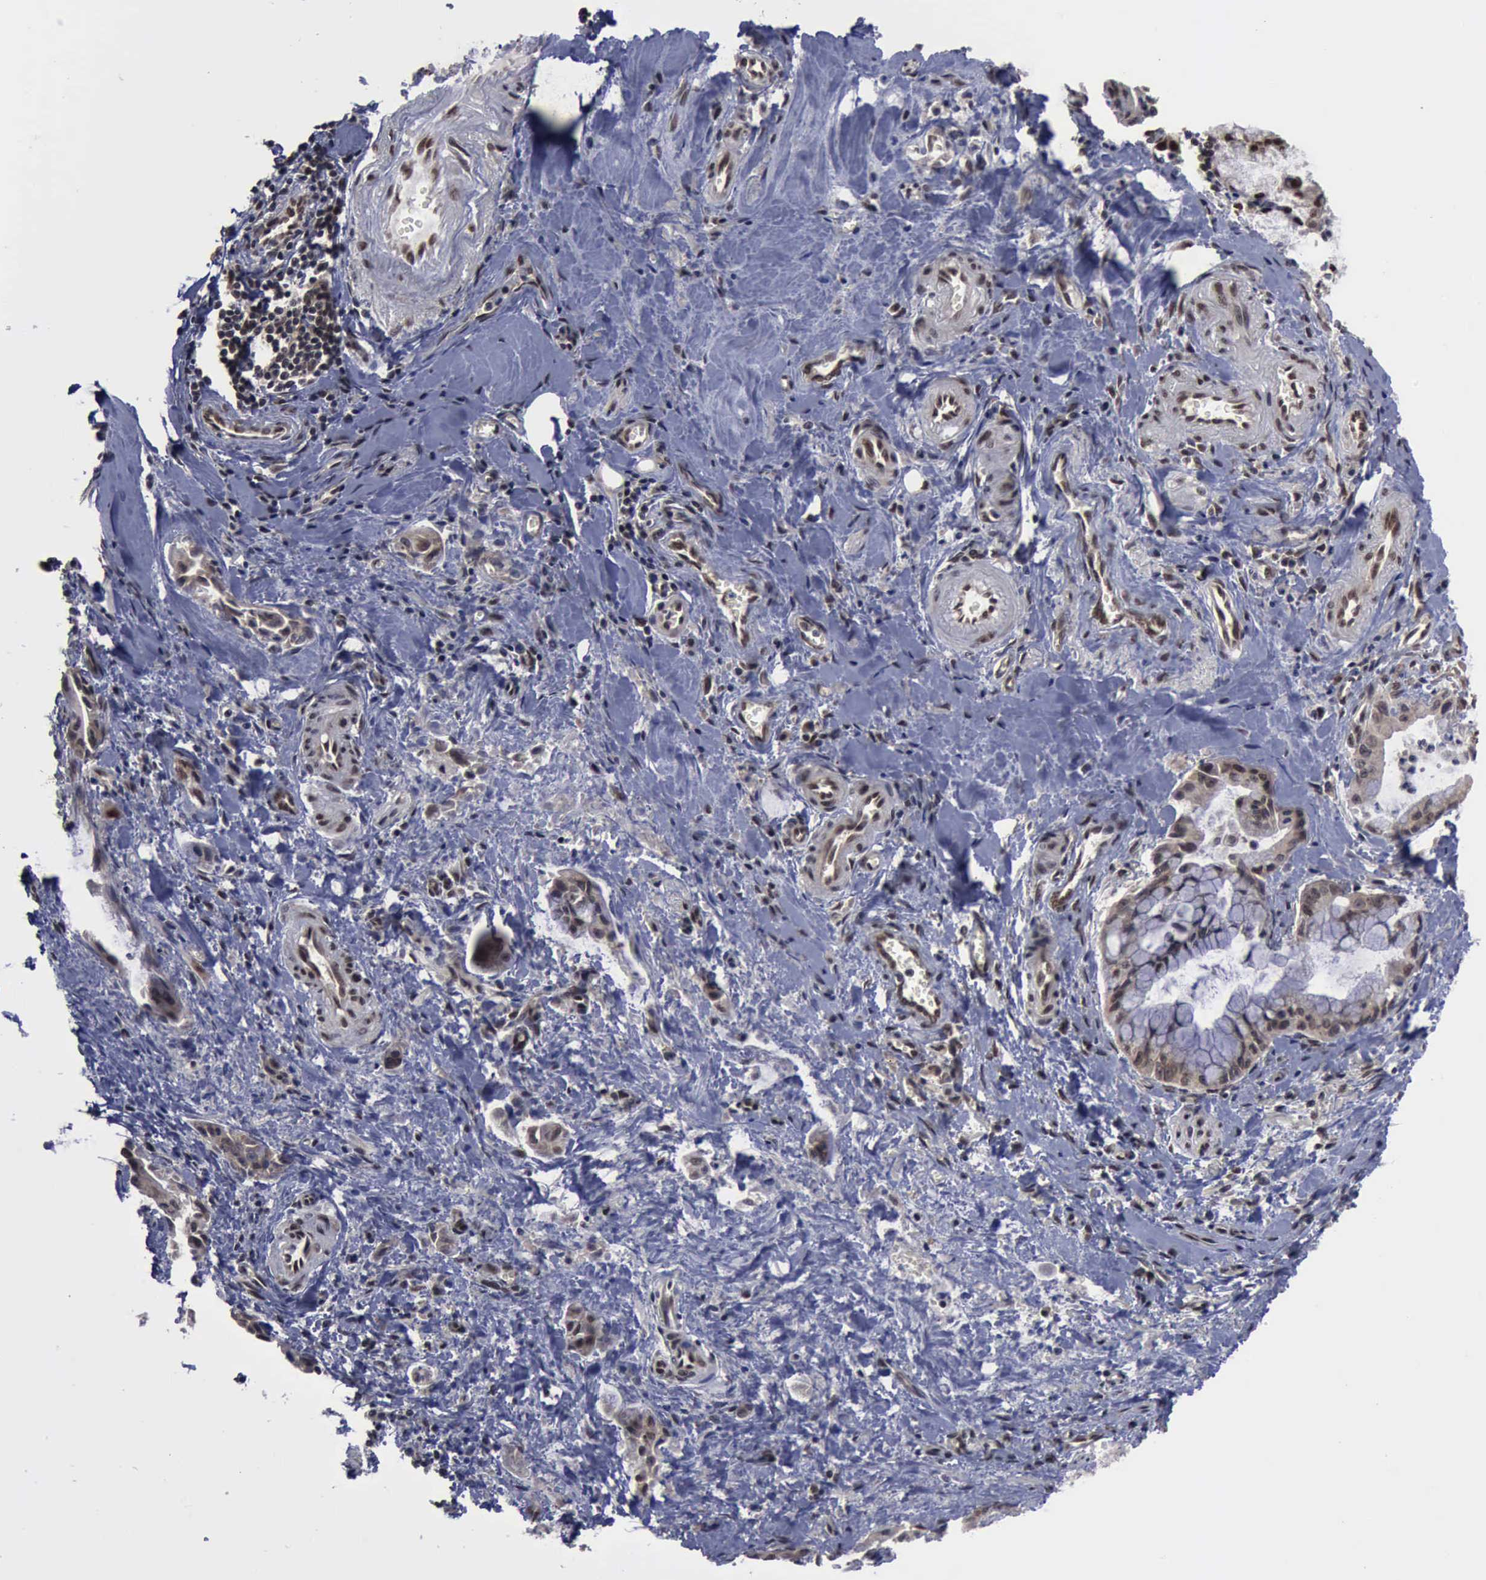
{"staining": {"intensity": "weak", "quantity": "25%-75%", "location": "cytoplasmic/membranous,nuclear"}, "tissue": "pancreatic cancer", "cell_type": "Tumor cells", "image_type": "cancer", "snomed": [{"axis": "morphology", "description": "Adenocarcinoma, NOS"}, {"axis": "topography", "description": "Pancreas"}], "caption": "Pancreatic adenocarcinoma tissue demonstrates weak cytoplasmic/membranous and nuclear positivity in approximately 25%-75% of tumor cells, visualized by immunohistochemistry.", "gene": "RTCB", "patient": {"sex": "male", "age": 59}}